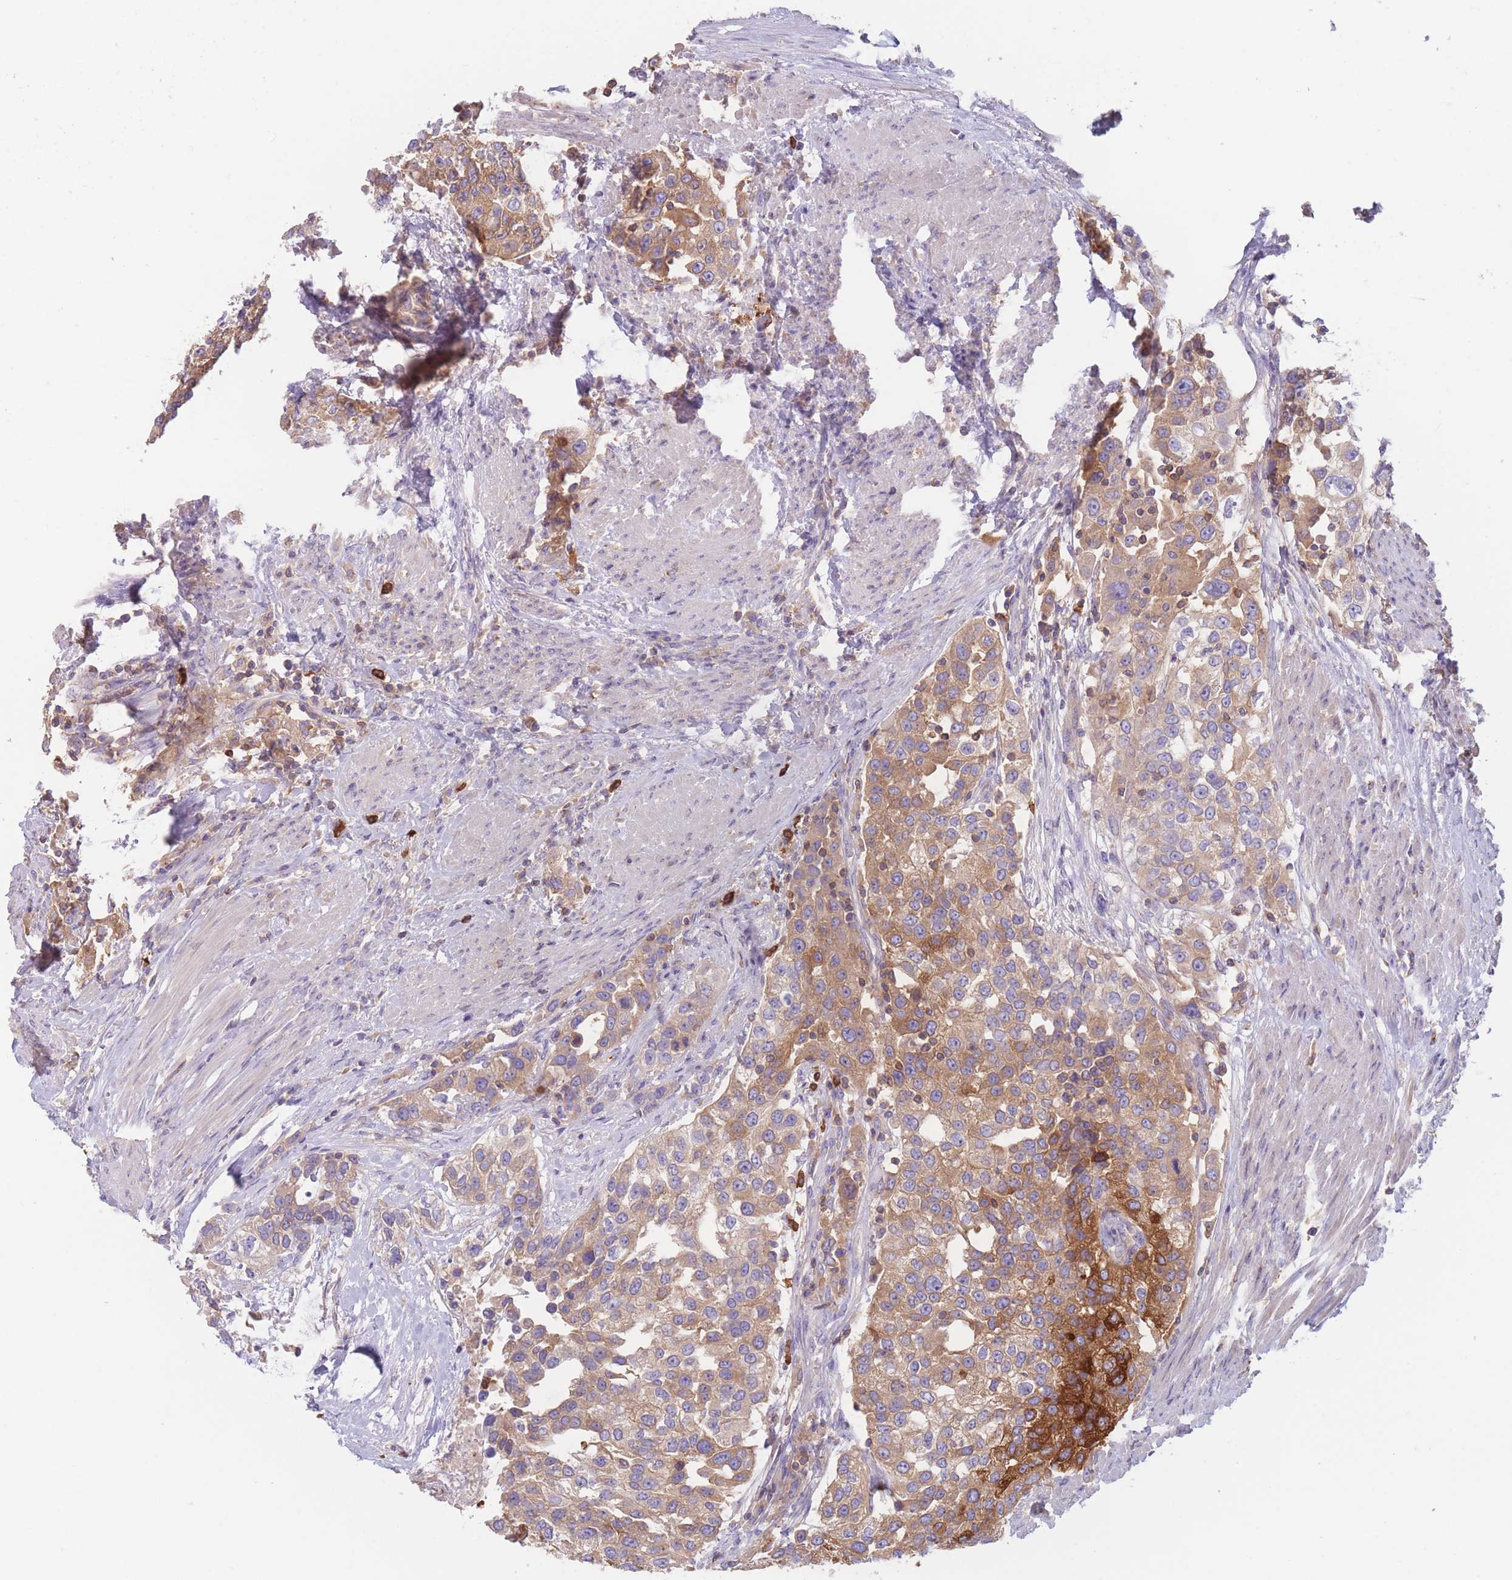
{"staining": {"intensity": "moderate", "quantity": ">75%", "location": "cytoplasmic/membranous"}, "tissue": "urothelial cancer", "cell_type": "Tumor cells", "image_type": "cancer", "snomed": [{"axis": "morphology", "description": "Urothelial carcinoma, High grade"}, {"axis": "topography", "description": "Urinary bladder"}], "caption": "This is a photomicrograph of IHC staining of urothelial cancer, which shows moderate staining in the cytoplasmic/membranous of tumor cells.", "gene": "ST3GAL4", "patient": {"sex": "female", "age": 80}}